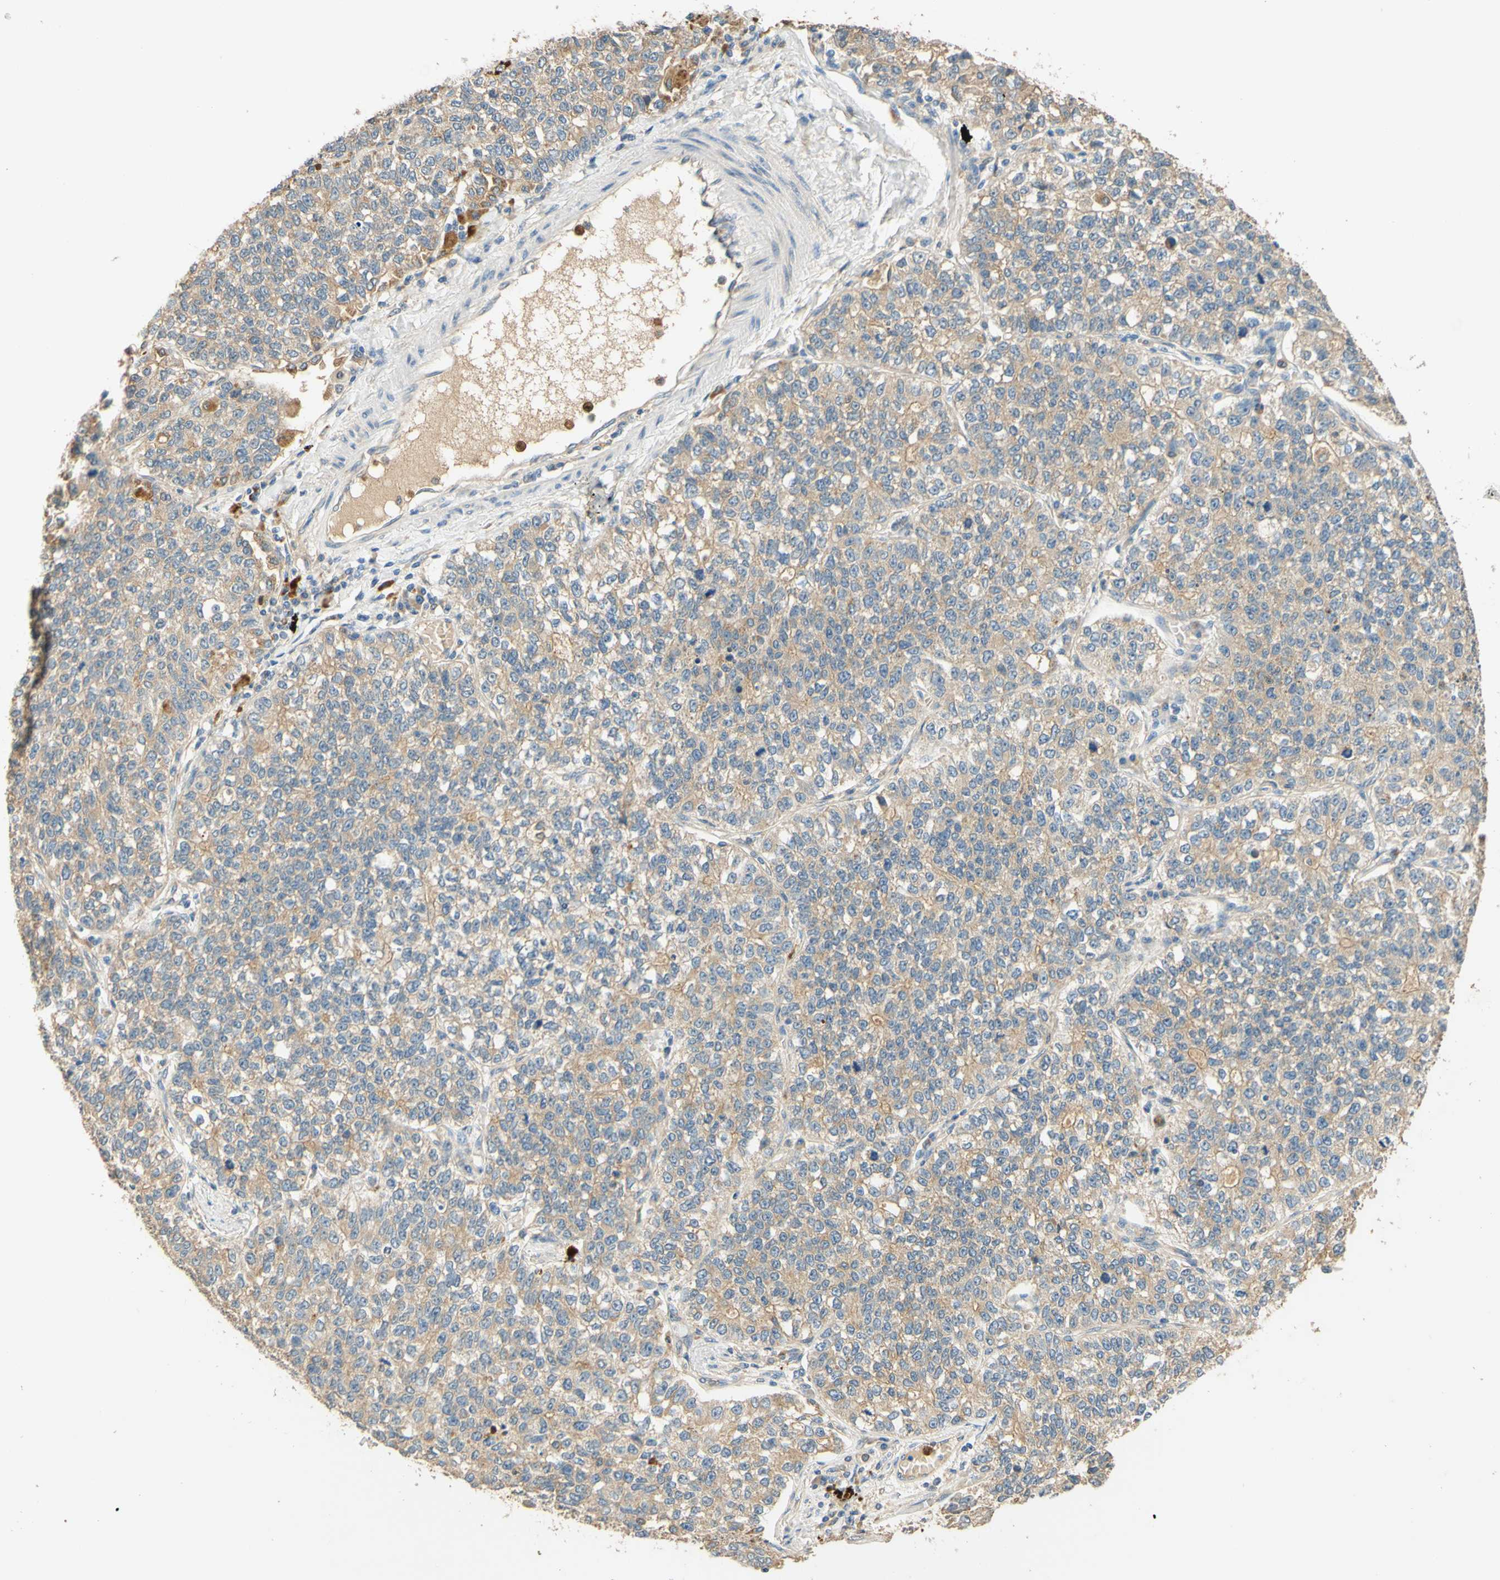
{"staining": {"intensity": "weak", "quantity": ">75%", "location": "cytoplasmic/membranous"}, "tissue": "lung cancer", "cell_type": "Tumor cells", "image_type": "cancer", "snomed": [{"axis": "morphology", "description": "Adenocarcinoma, NOS"}, {"axis": "topography", "description": "Lung"}], "caption": "Adenocarcinoma (lung) was stained to show a protein in brown. There is low levels of weak cytoplasmic/membranous expression in approximately >75% of tumor cells.", "gene": "ENTREP2", "patient": {"sex": "male", "age": 49}}